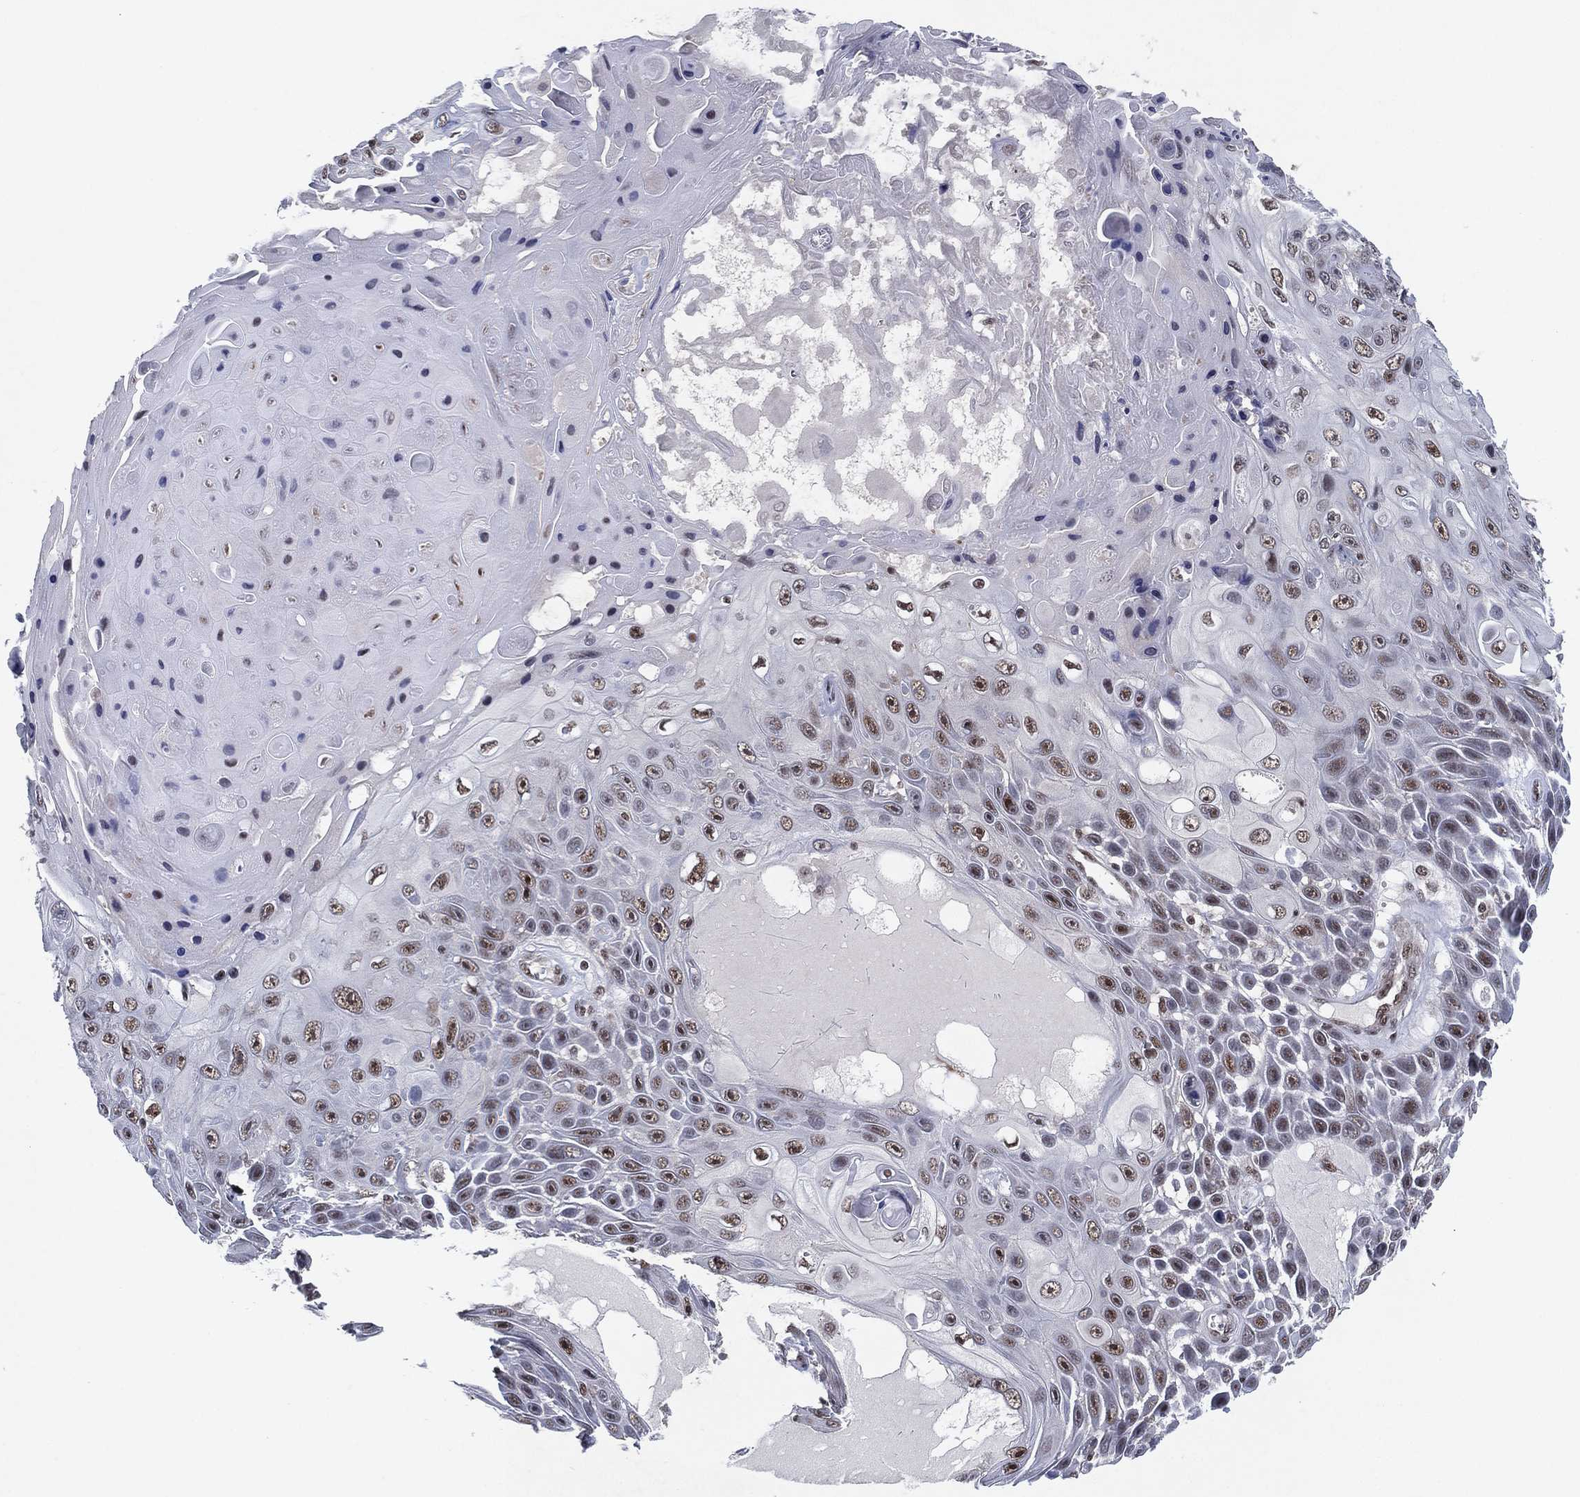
{"staining": {"intensity": "moderate", "quantity": "25%-75%", "location": "nuclear"}, "tissue": "skin cancer", "cell_type": "Tumor cells", "image_type": "cancer", "snomed": [{"axis": "morphology", "description": "Squamous cell carcinoma, NOS"}, {"axis": "topography", "description": "Skin"}], "caption": "Immunohistochemical staining of skin cancer (squamous cell carcinoma) exhibits medium levels of moderate nuclear protein positivity in approximately 25%-75% of tumor cells.", "gene": "DGCR8", "patient": {"sex": "male", "age": 82}}